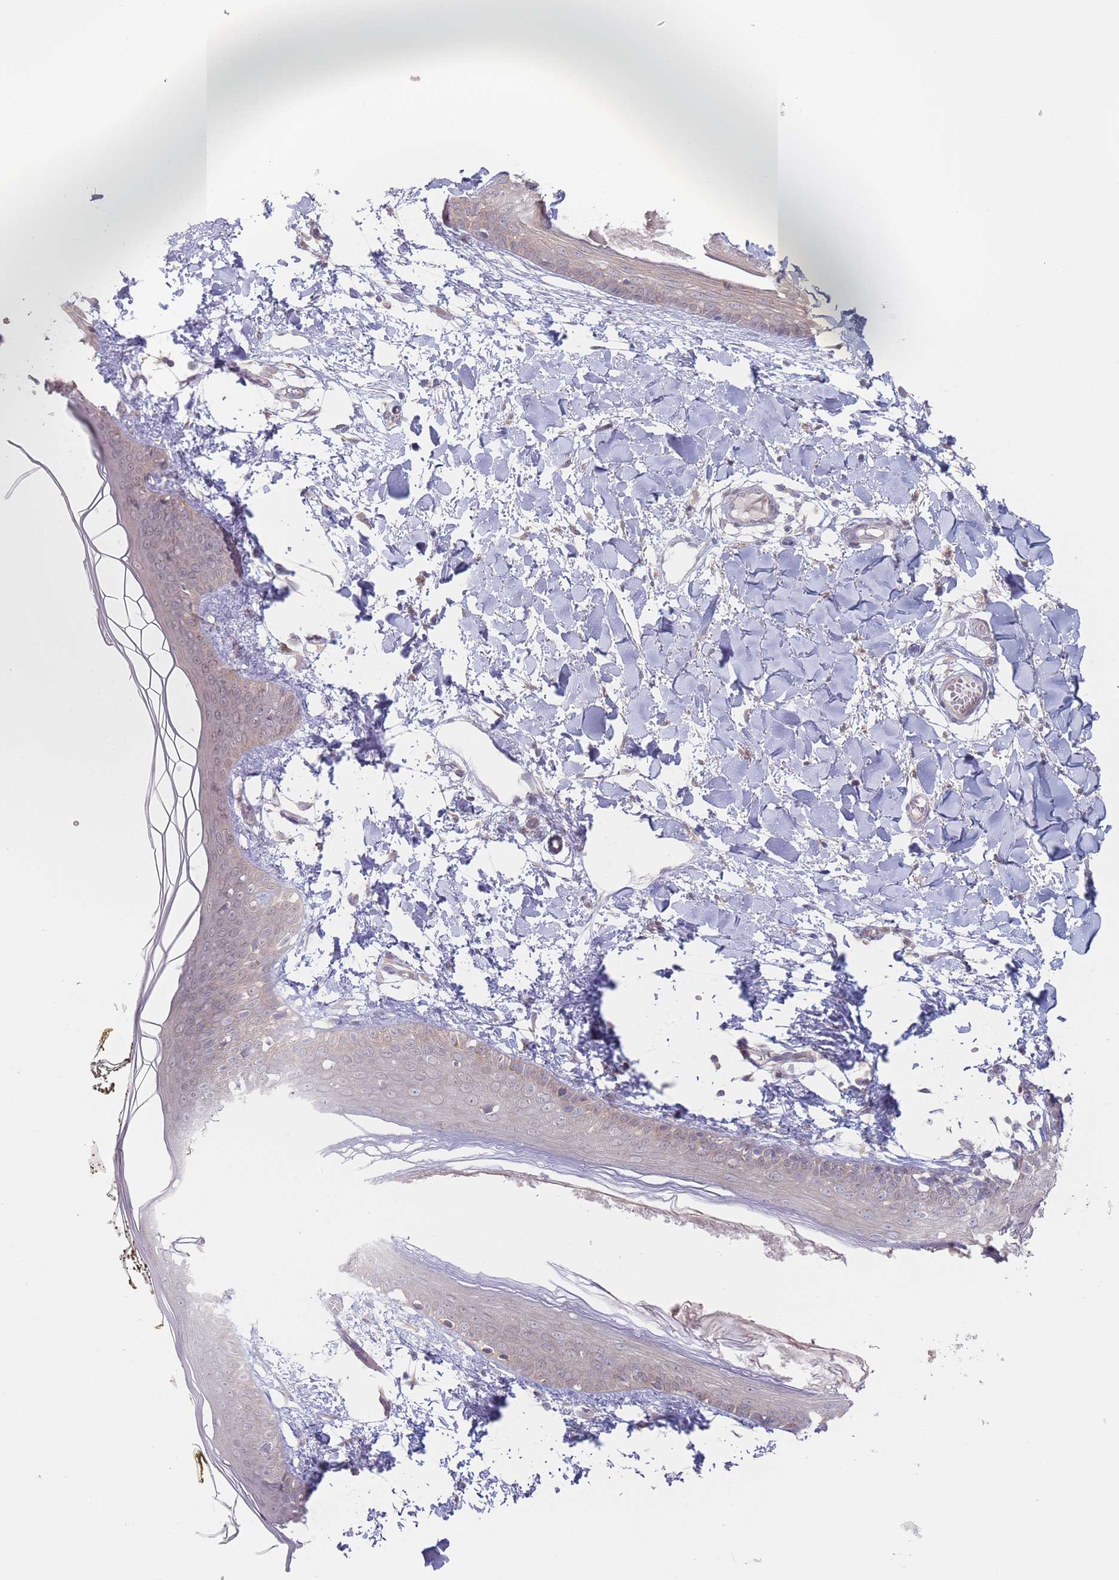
{"staining": {"intensity": "moderate", "quantity": "<25%", "location": "cytoplasmic/membranous"}, "tissue": "skin", "cell_type": "Fibroblasts", "image_type": "normal", "snomed": [{"axis": "morphology", "description": "Normal tissue, NOS"}, {"axis": "topography", "description": "Skin"}], "caption": "Immunohistochemistry (IHC) (DAB (3,3'-diaminobenzidine)) staining of normal human skin reveals moderate cytoplasmic/membranous protein staining in about <25% of fibroblasts. The staining is performed using DAB brown chromogen to label protein expression. The nuclei are counter-stained blue using hematoxylin.", "gene": "PPM1A", "patient": {"sex": "female", "age": 34}}